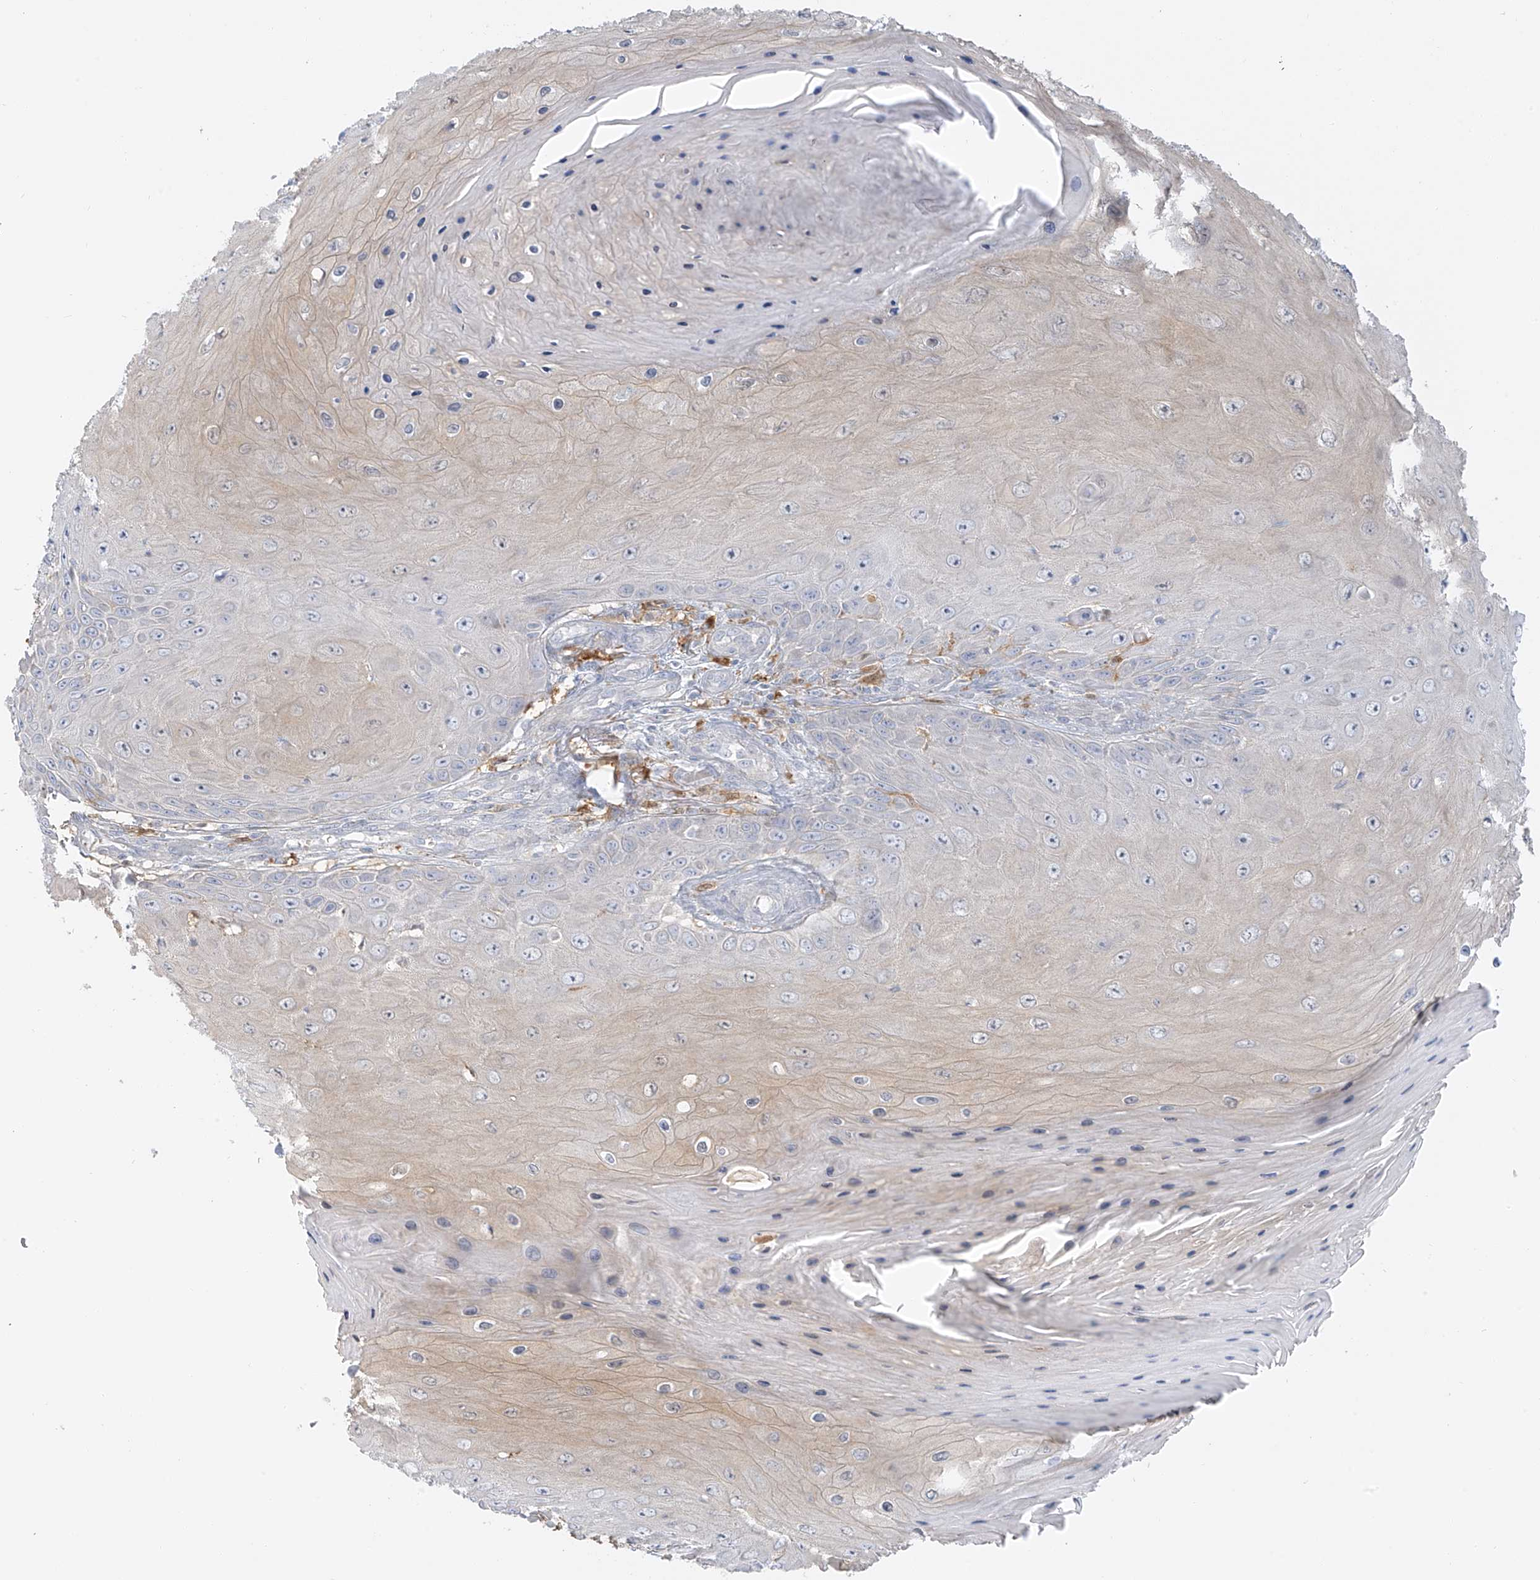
{"staining": {"intensity": "negative", "quantity": "none", "location": "none"}, "tissue": "skin cancer", "cell_type": "Tumor cells", "image_type": "cancer", "snomed": [{"axis": "morphology", "description": "Squamous cell carcinoma, NOS"}, {"axis": "topography", "description": "Skin"}], "caption": "This is an immunohistochemistry photomicrograph of human skin cancer. There is no expression in tumor cells.", "gene": "UPK1B", "patient": {"sex": "female", "age": 73}}